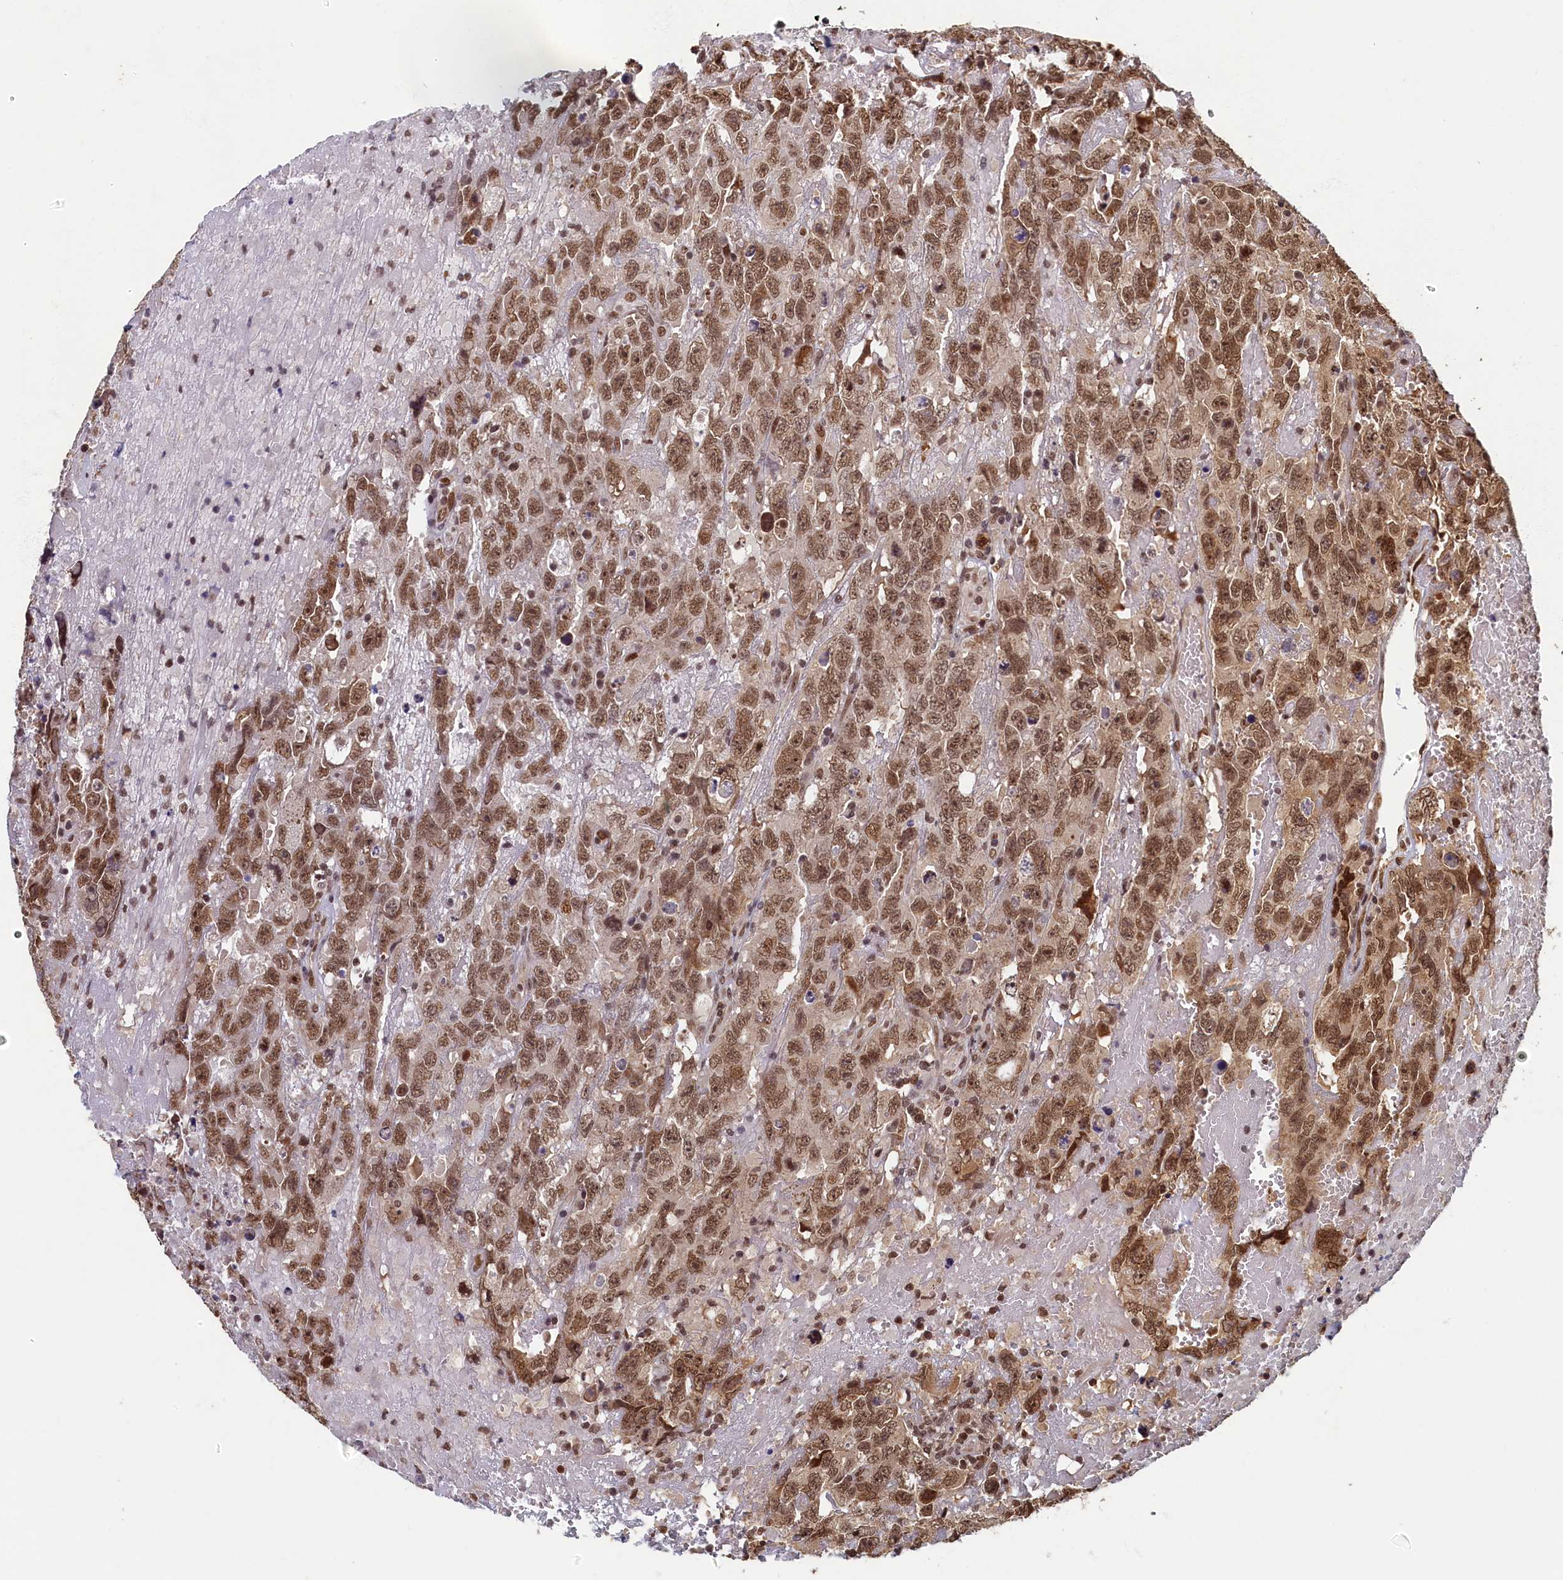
{"staining": {"intensity": "moderate", "quantity": ">75%", "location": "nuclear"}, "tissue": "testis cancer", "cell_type": "Tumor cells", "image_type": "cancer", "snomed": [{"axis": "morphology", "description": "Carcinoma, Embryonal, NOS"}, {"axis": "topography", "description": "Testis"}], "caption": "An image of human testis cancer stained for a protein shows moderate nuclear brown staining in tumor cells.", "gene": "CKAP2L", "patient": {"sex": "male", "age": 45}}